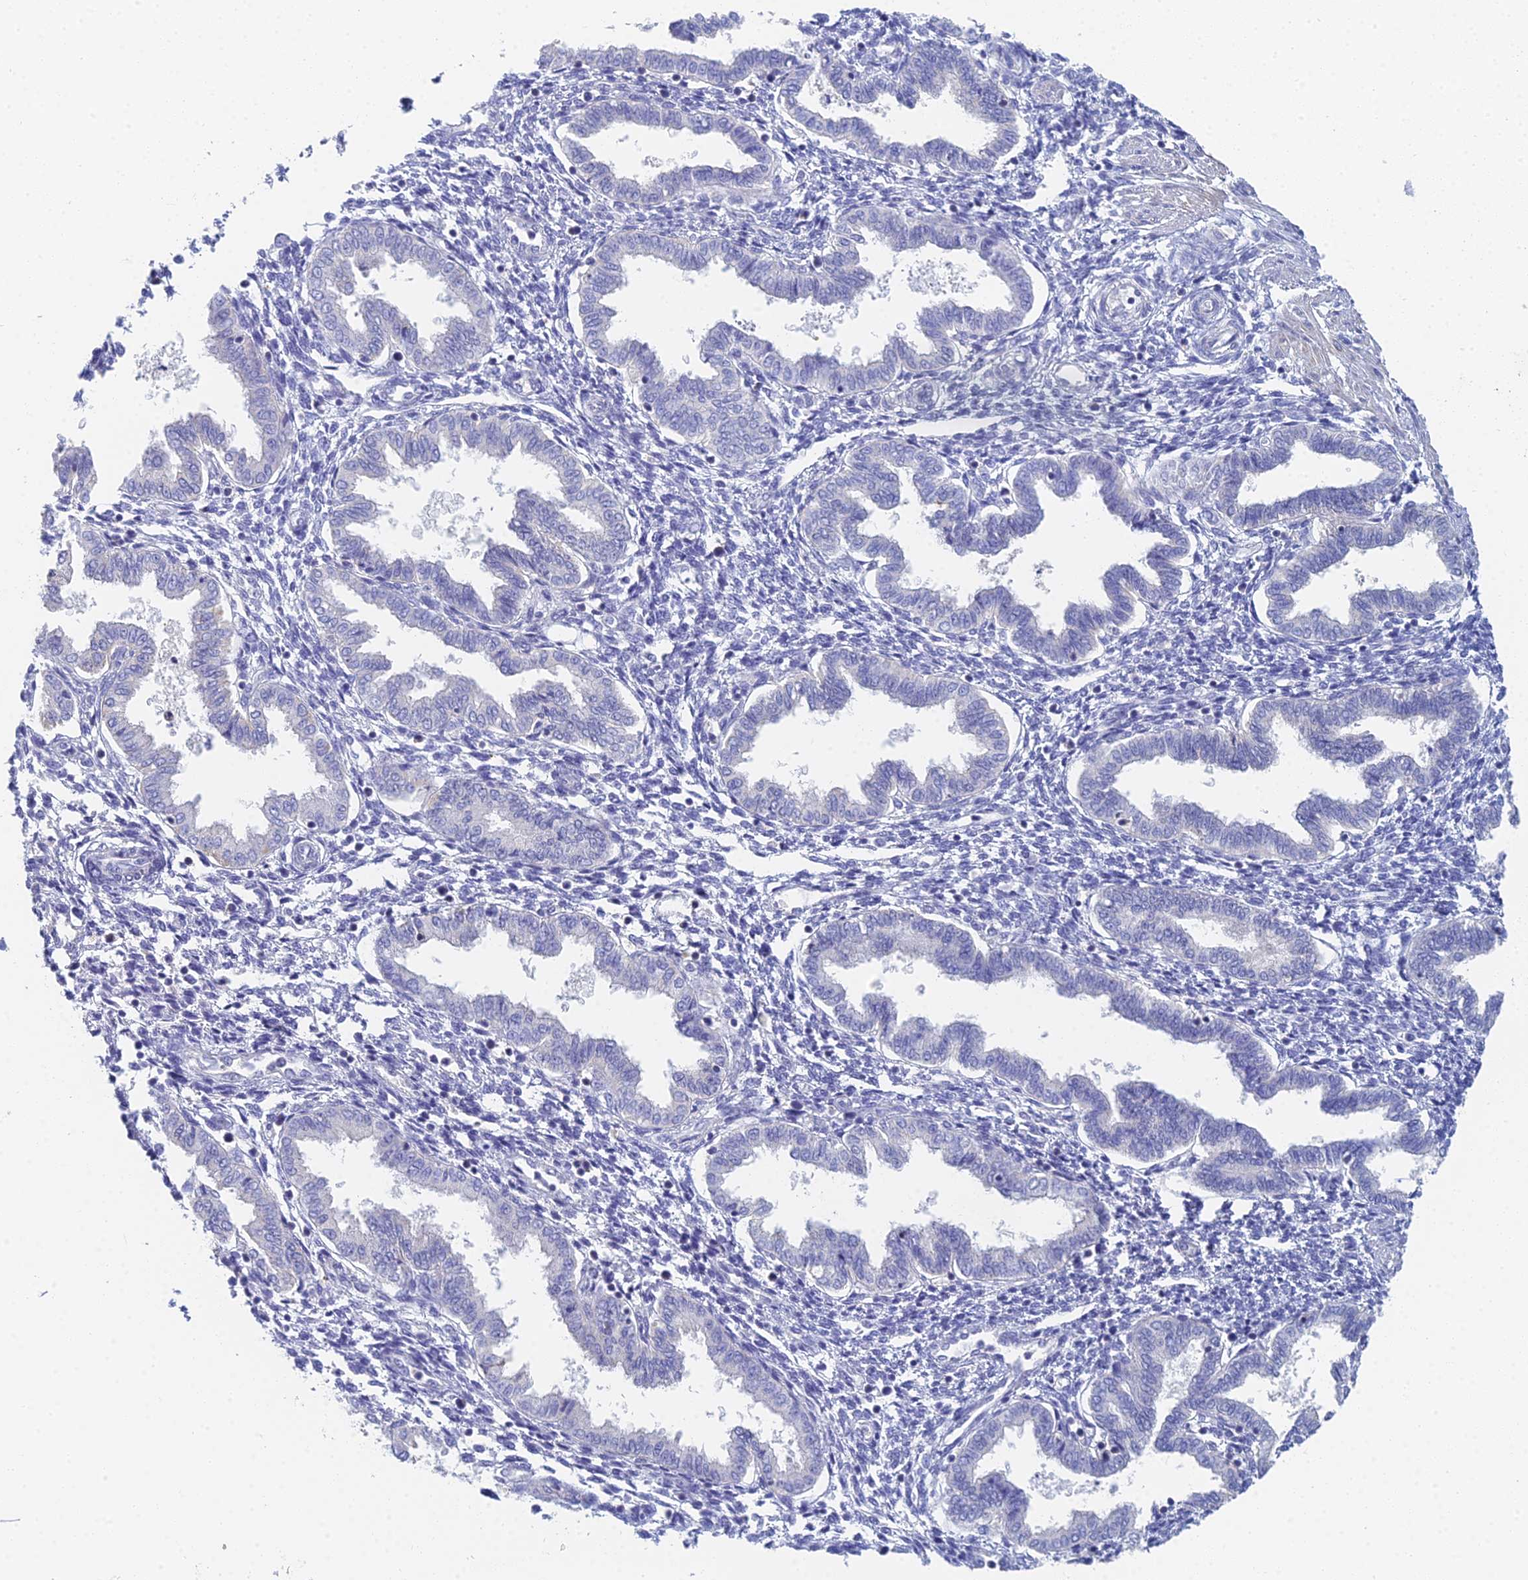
{"staining": {"intensity": "negative", "quantity": "none", "location": "none"}, "tissue": "endometrium", "cell_type": "Cells in endometrial stroma", "image_type": "normal", "snomed": [{"axis": "morphology", "description": "Normal tissue, NOS"}, {"axis": "topography", "description": "Endometrium"}], "caption": "DAB immunohistochemical staining of unremarkable human endometrium exhibits no significant positivity in cells in endometrial stroma. (Brightfield microscopy of DAB immunohistochemistry at high magnification).", "gene": "MCM2", "patient": {"sex": "female", "age": 33}}